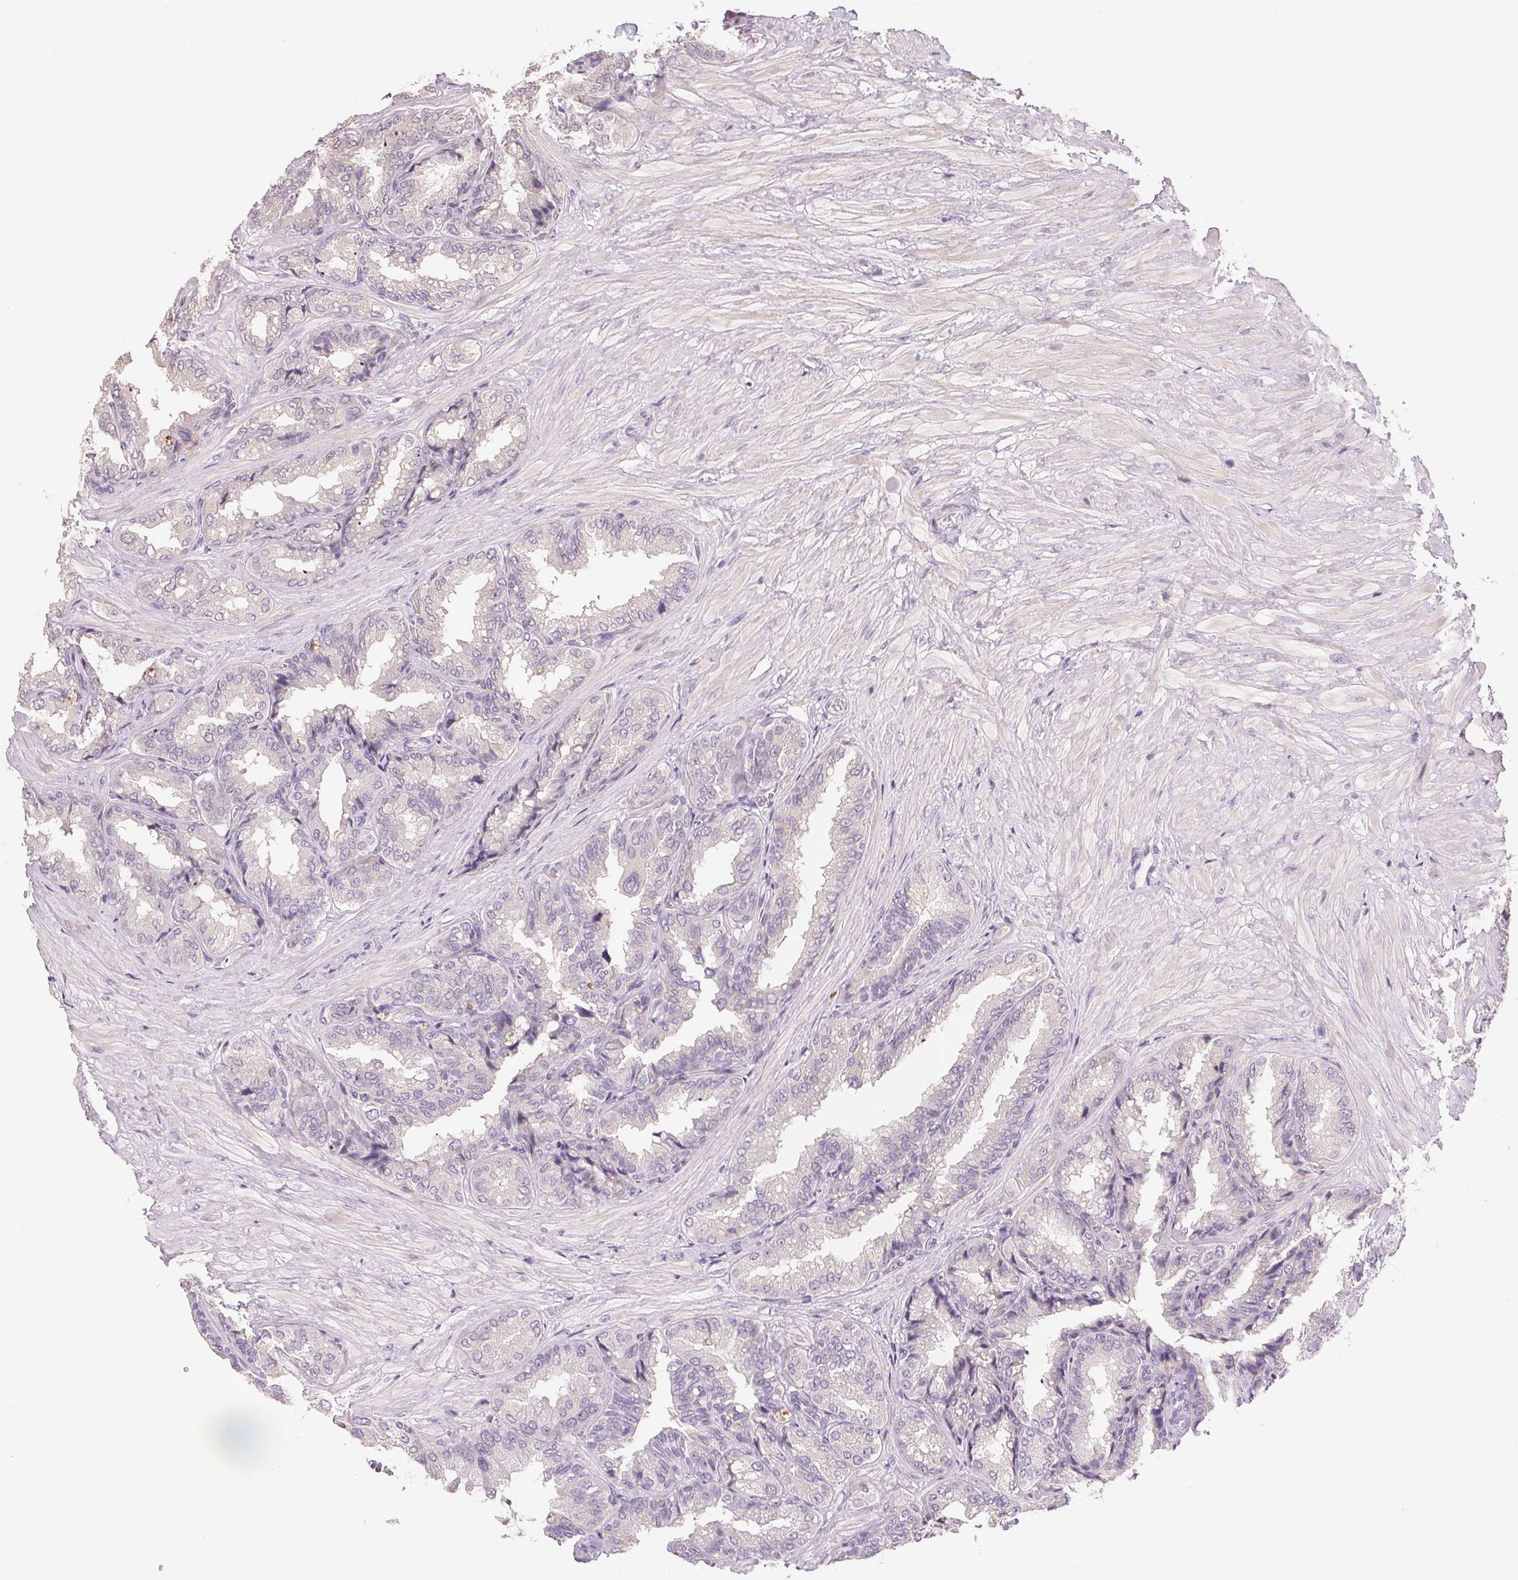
{"staining": {"intensity": "negative", "quantity": "none", "location": "none"}, "tissue": "seminal vesicle", "cell_type": "Glandular cells", "image_type": "normal", "snomed": [{"axis": "morphology", "description": "Normal tissue, NOS"}, {"axis": "topography", "description": "Seminal veicle"}], "caption": "This is an IHC image of normal seminal vesicle. There is no staining in glandular cells.", "gene": "DHCR24", "patient": {"sex": "male", "age": 68}}